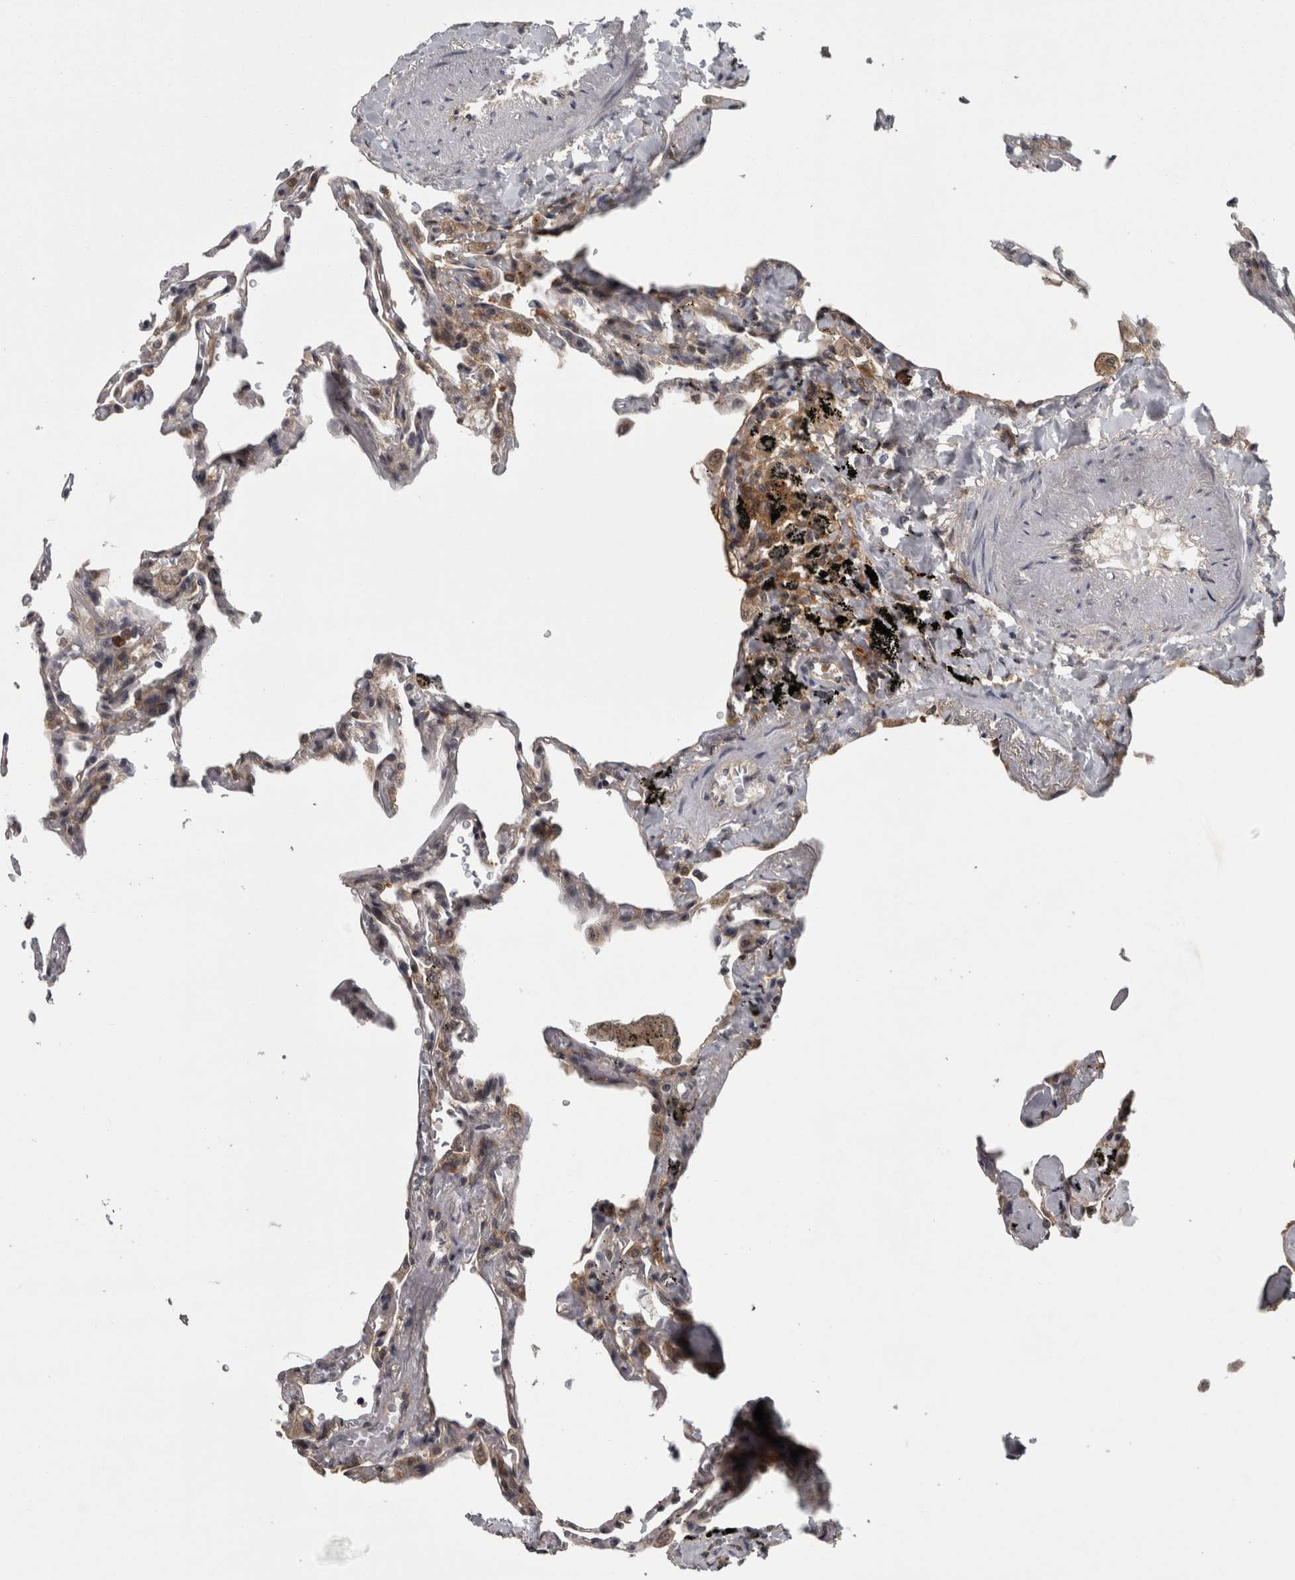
{"staining": {"intensity": "negative", "quantity": "none", "location": "none"}, "tissue": "lung", "cell_type": "Alveolar cells", "image_type": "normal", "snomed": [{"axis": "morphology", "description": "Normal tissue, NOS"}, {"axis": "topography", "description": "Lung"}], "caption": "Photomicrograph shows no protein expression in alveolar cells of normal lung. (IHC, brightfield microscopy, high magnification).", "gene": "CACYBP", "patient": {"sex": "male", "age": 59}}